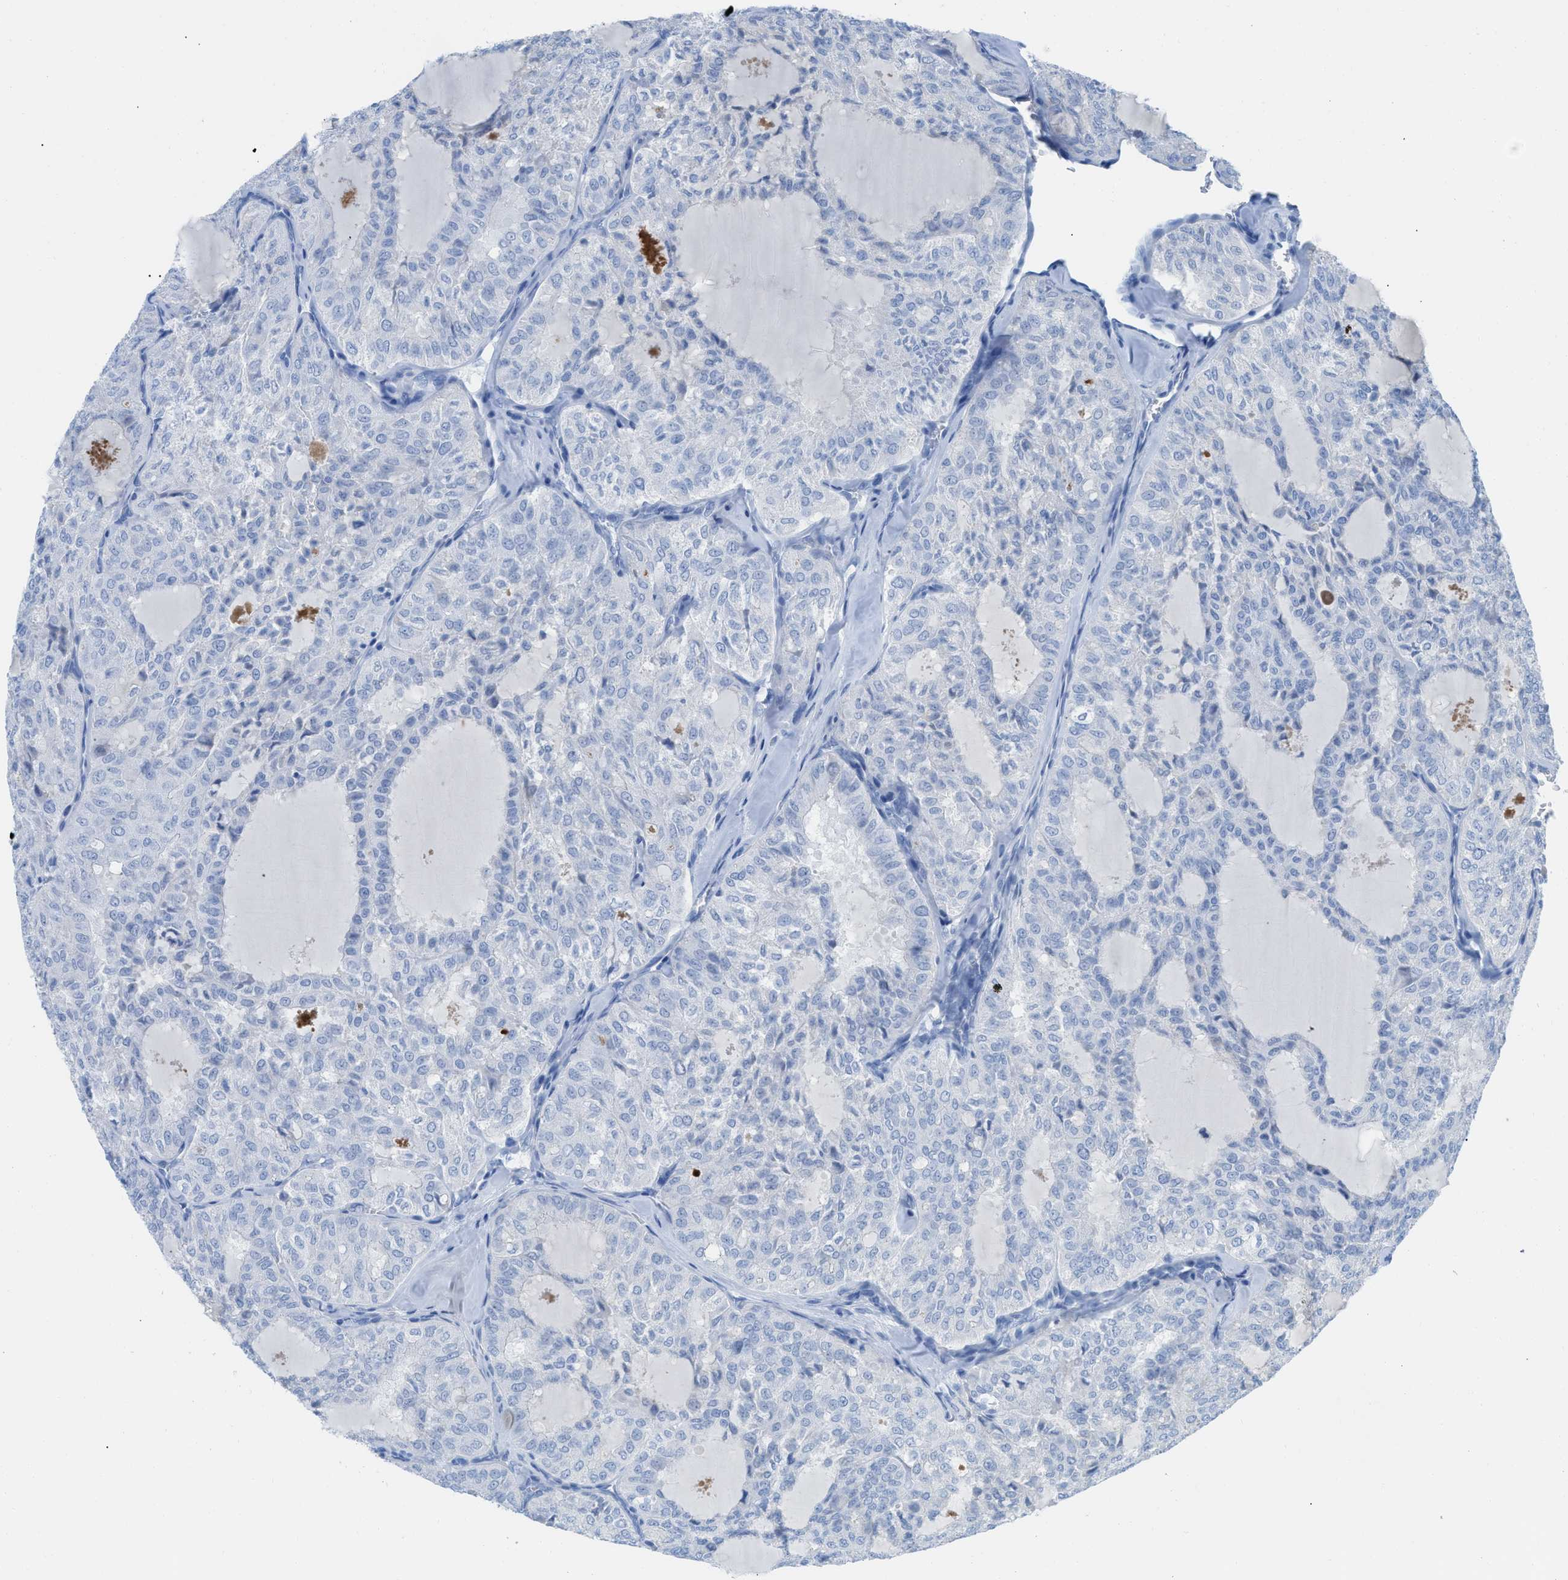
{"staining": {"intensity": "negative", "quantity": "none", "location": "none"}, "tissue": "thyroid cancer", "cell_type": "Tumor cells", "image_type": "cancer", "snomed": [{"axis": "morphology", "description": "Follicular adenoma carcinoma, NOS"}, {"axis": "topography", "description": "Thyroid gland"}], "caption": "The photomicrograph displays no staining of tumor cells in thyroid follicular adenoma carcinoma.", "gene": "TCL1A", "patient": {"sex": "male", "age": 75}}